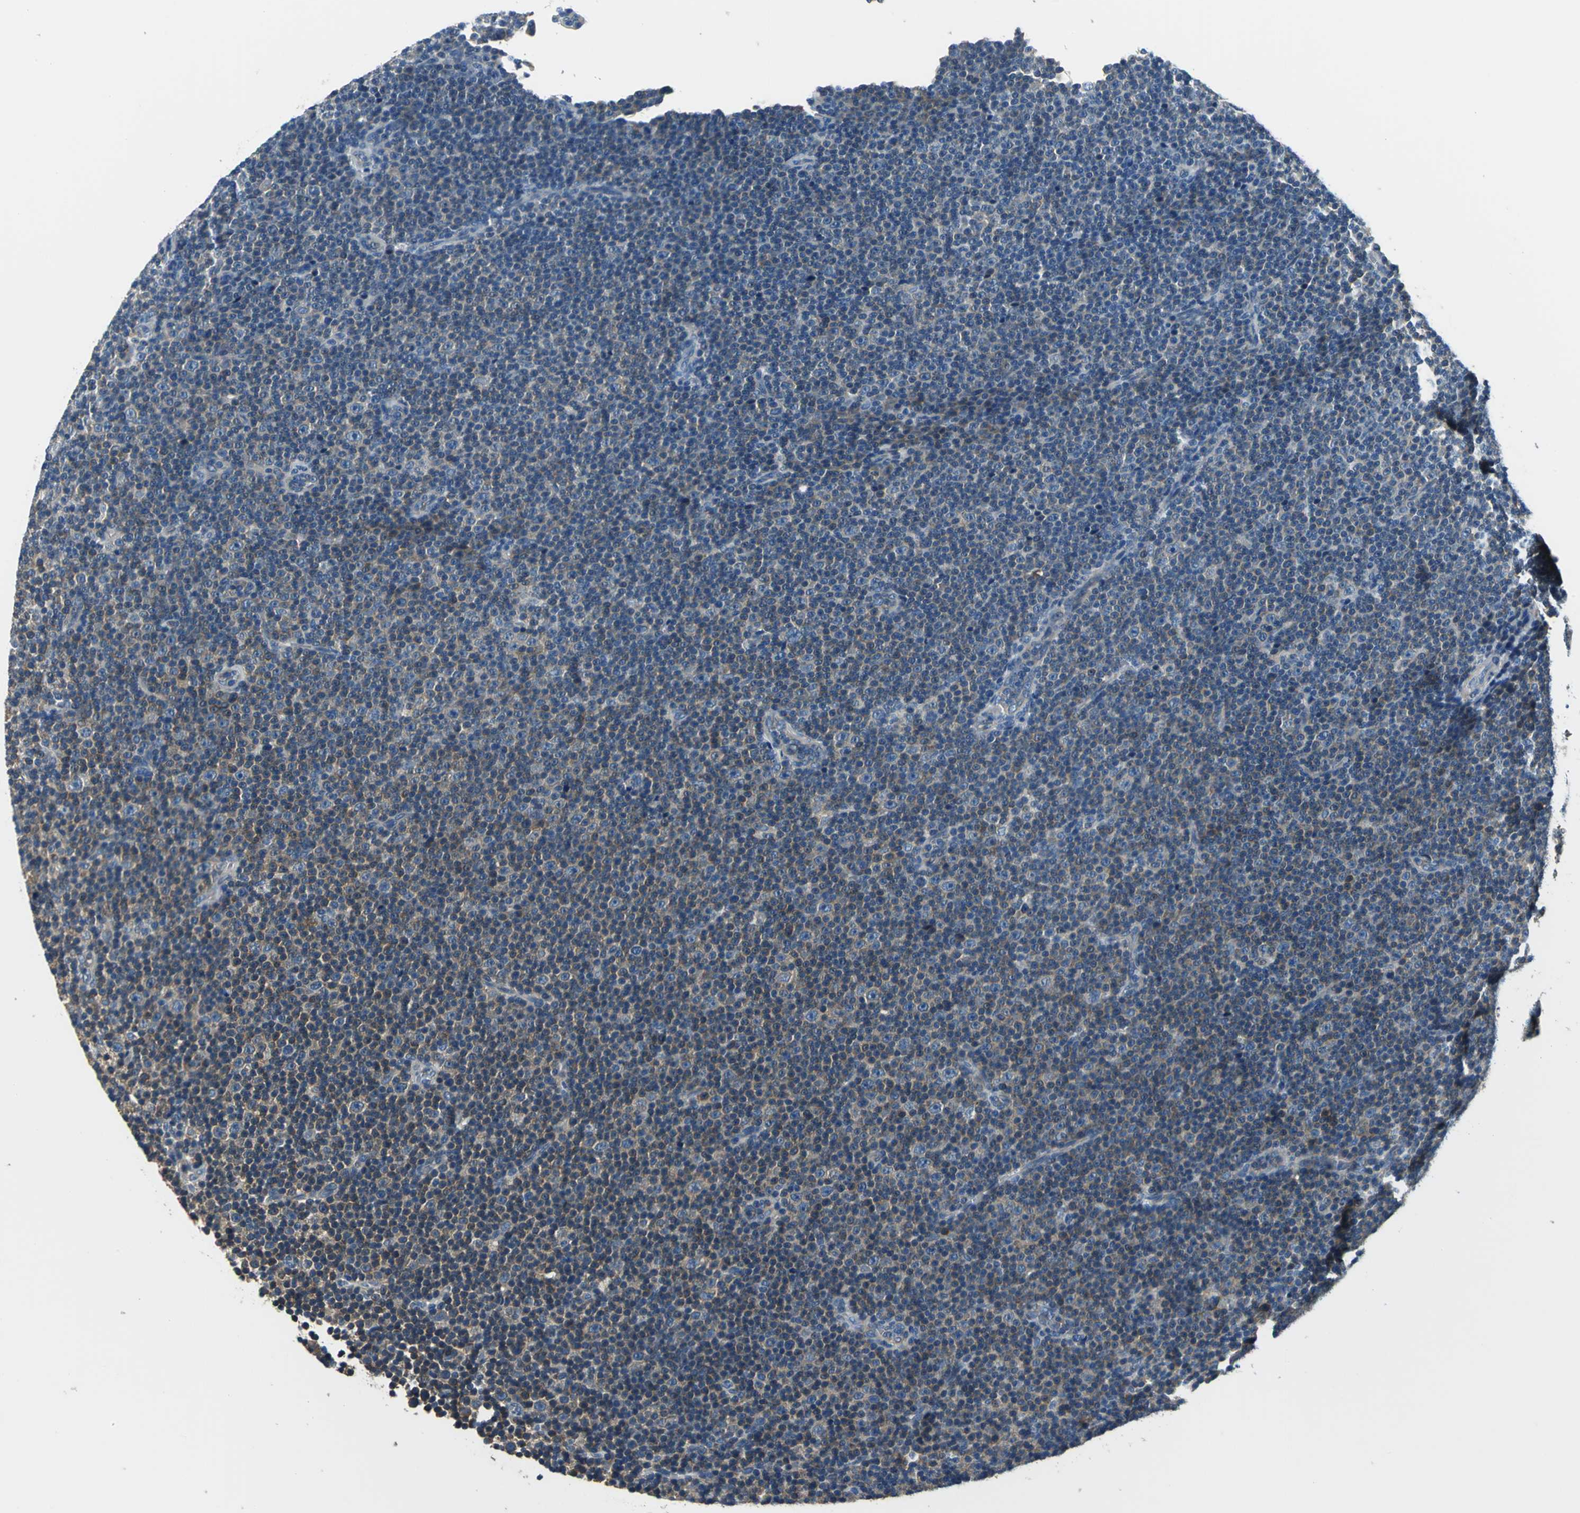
{"staining": {"intensity": "weak", "quantity": ">75%", "location": "cytoplasmic/membranous"}, "tissue": "lymphoma", "cell_type": "Tumor cells", "image_type": "cancer", "snomed": [{"axis": "morphology", "description": "Malignant lymphoma, non-Hodgkin's type, Low grade"}, {"axis": "topography", "description": "Lymph node"}], "caption": "Weak cytoplasmic/membranous staining is appreciated in about >75% of tumor cells in low-grade malignant lymphoma, non-Hodgkin's type. (brown staining indicates protein expression, while blue staining denotes nuclei).", "gene": "SLC16A7", "patient": {"sex": "female", "age": 67}}